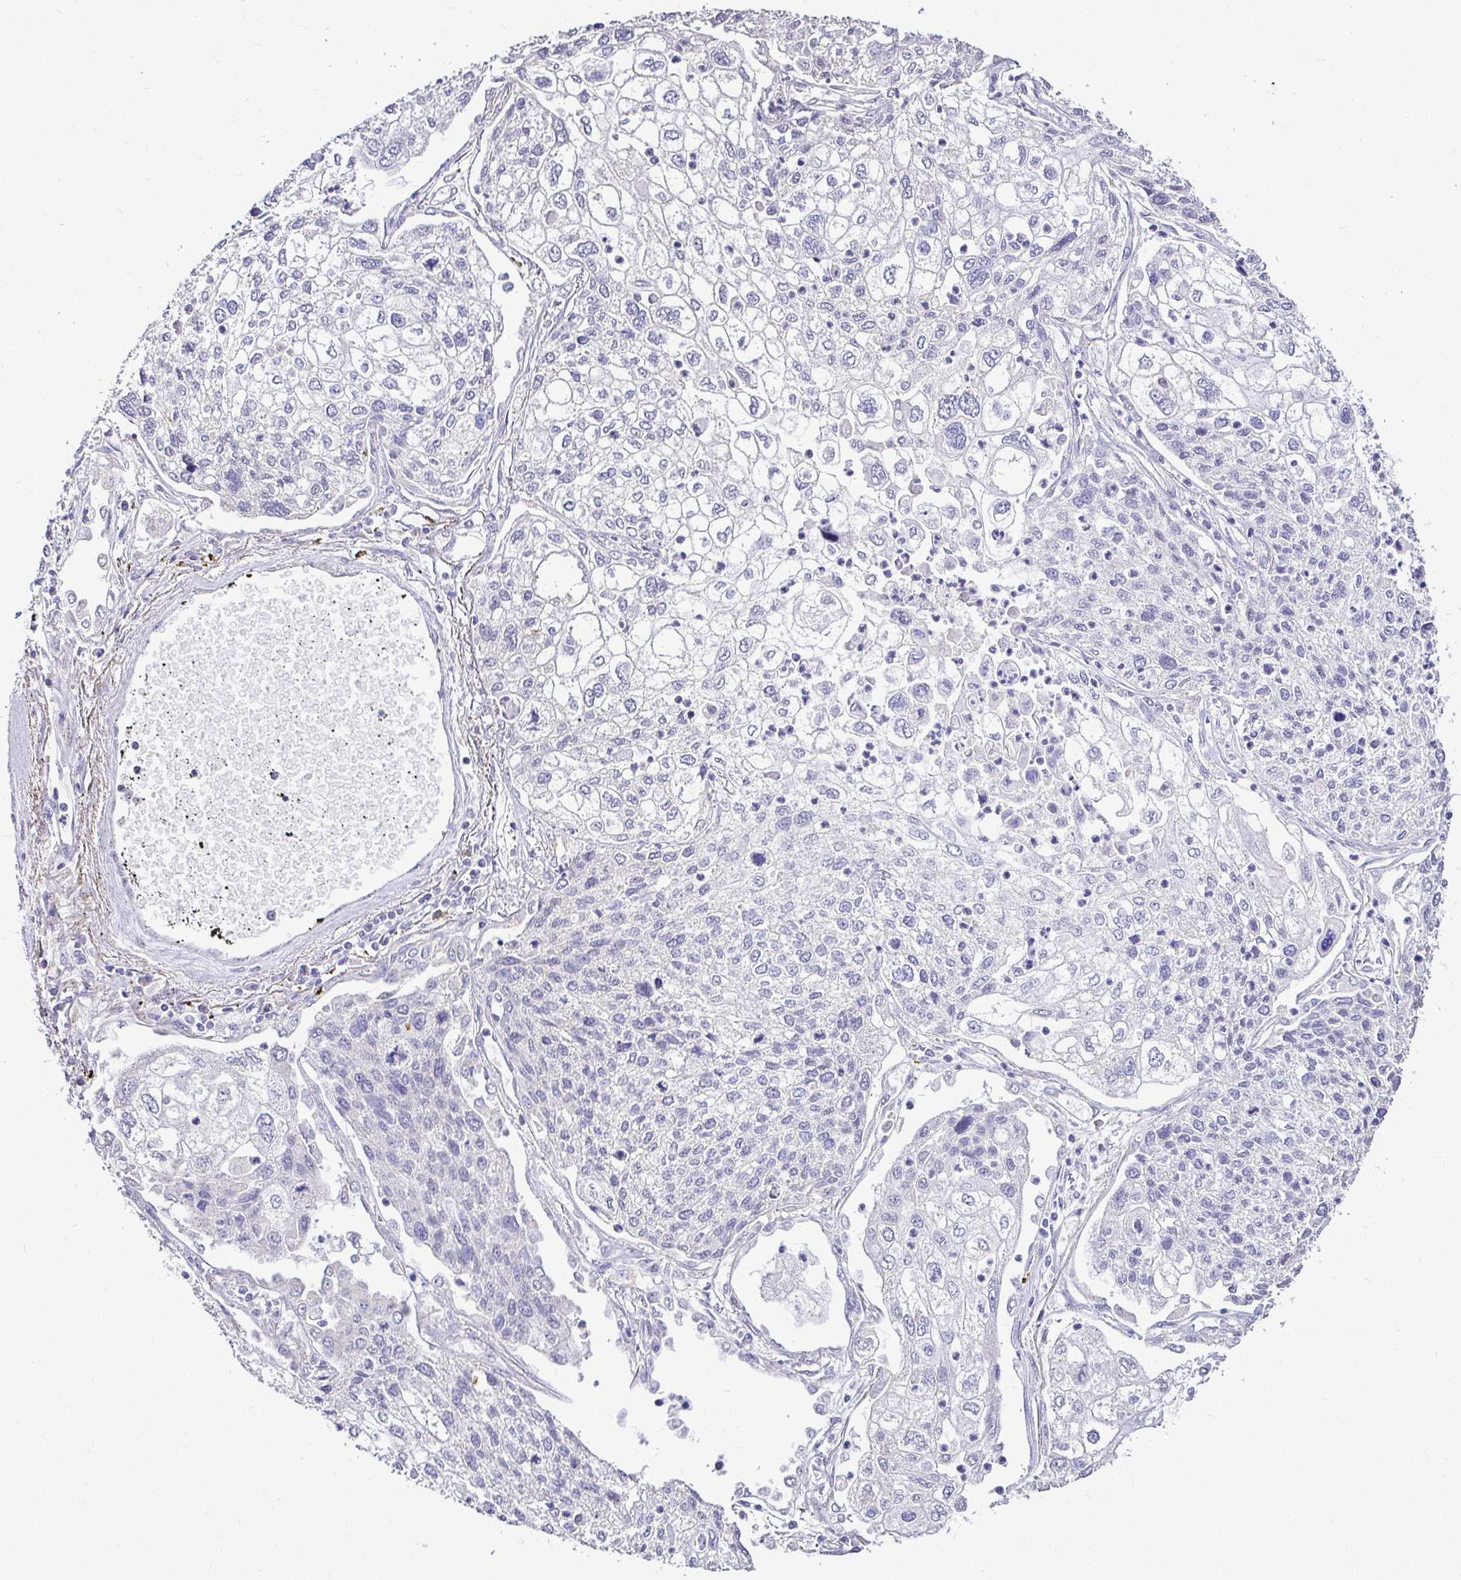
{"staining": {"intensity": "negative", "quantity": "none", "location": "none"}, "tissue": "lung cancer", "cell_type": "Tumor cells", "image_type": "cancer", "snomed": [{"axis": "morphology", "description": "Squamous cell carcinoma, NOS"}, {"axis": "topography", "description": "Lung"}], "caption": "Immunohistochemical staining of squamous cell carcinoma (lung) reveals no significant expression in tumor cells.", "gene": "KIAA1210", "patient": {"sex": "male", "age": 74}}